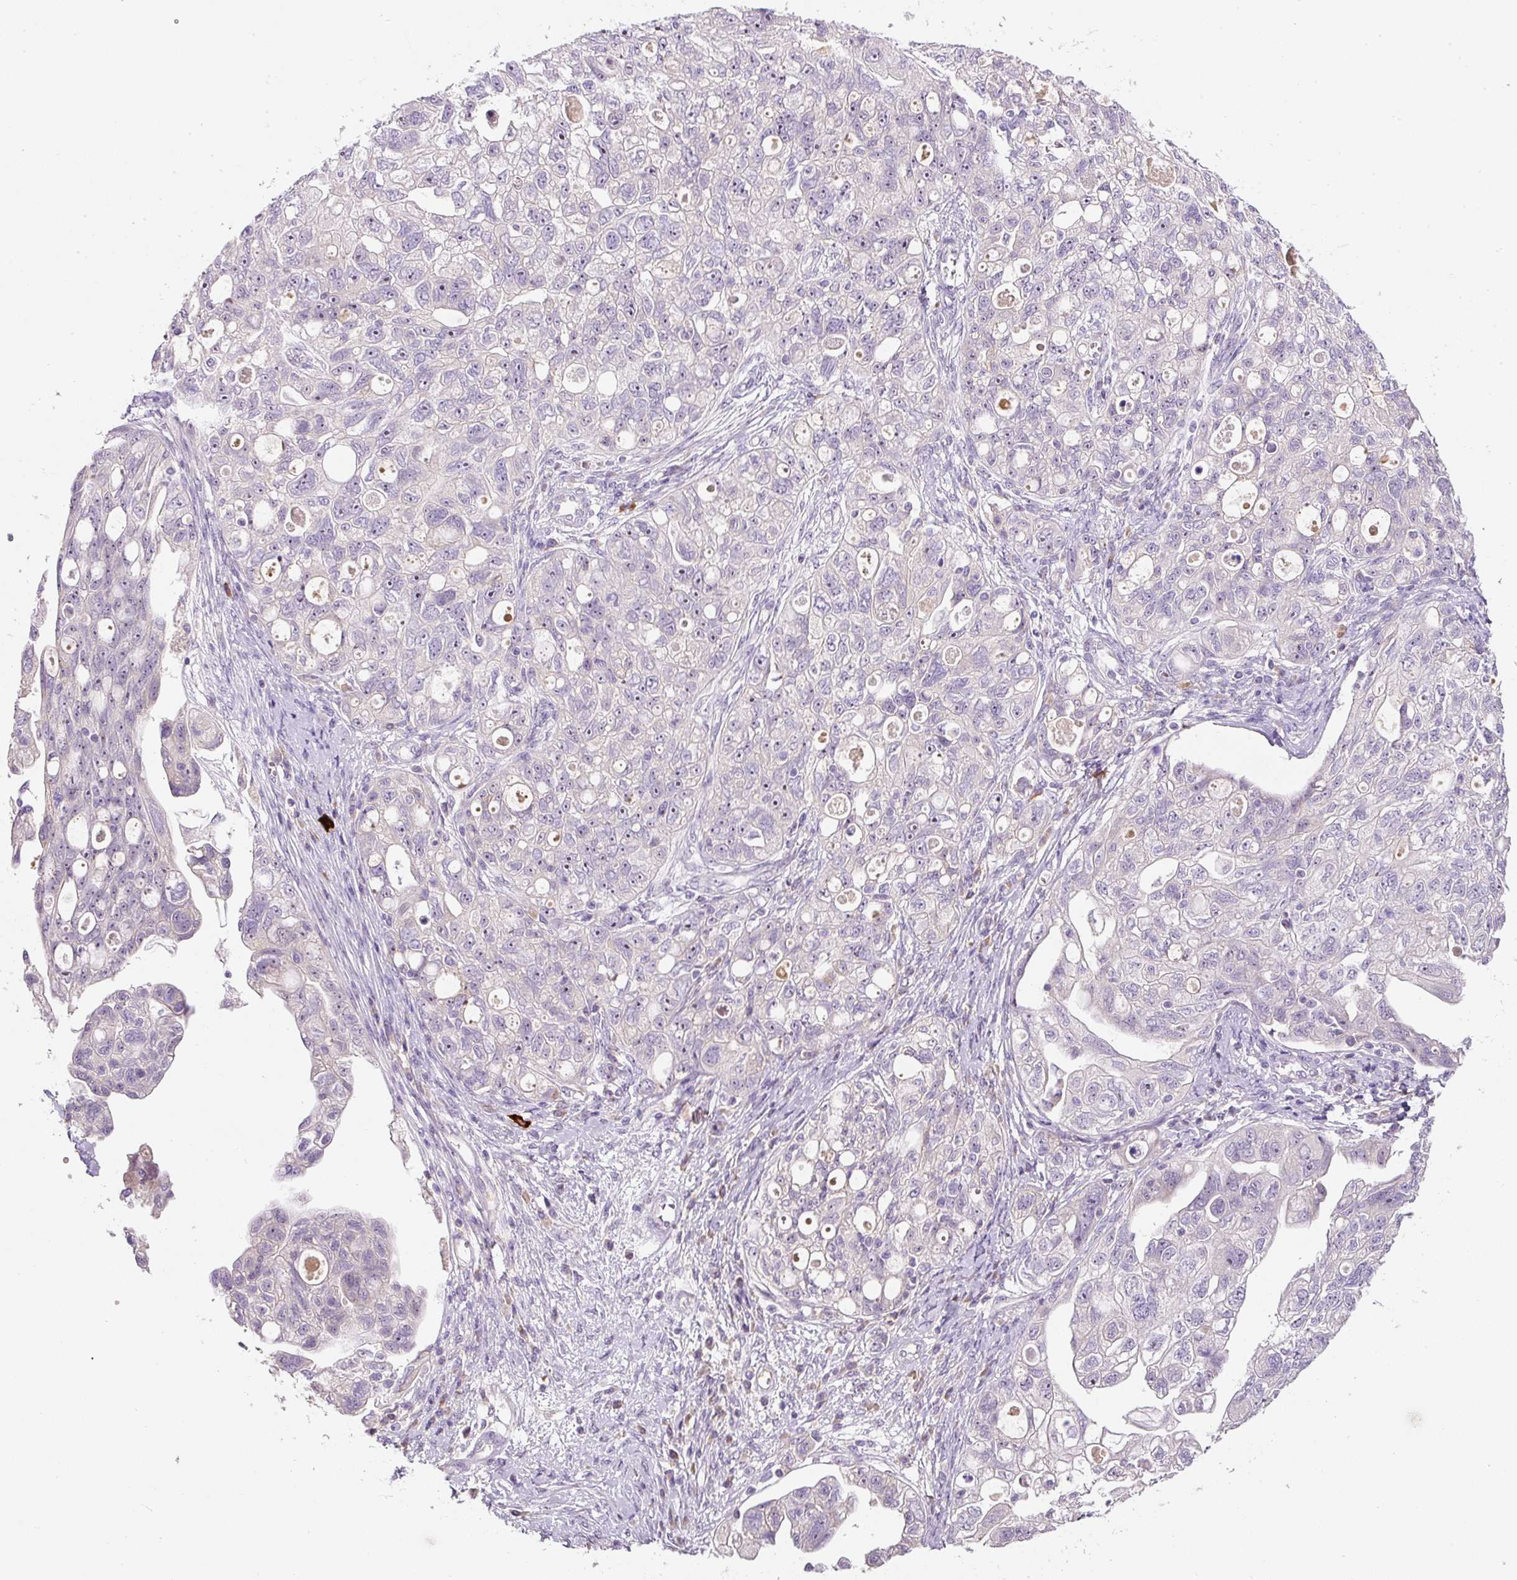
{"staining": {"intensity": "negative", "quantity": "none", "location": "none"}, "tissue": "ovarian cancer", "cell_type": "Tumor cells", "image_type": "cancer", "snomed": [{"axis": "morphology", "description": "Carcinoma, NOS"}, {"axis": "morphology", "description": "Cystadenocarcinoma, serous, NOS"}, {"axis": "topography", "description": "Ovary"}], "caption": "High magnification brightfield microscopy of ovarian serous cystadenocarcinoma stained with DAB (brown) and counterstained with hematoxylin (blue): tumor cells show no significant positivity. Nuclei are stained in blue.", "gene": "TMEM37", "patient": {"sex": "female", "age": 69}}